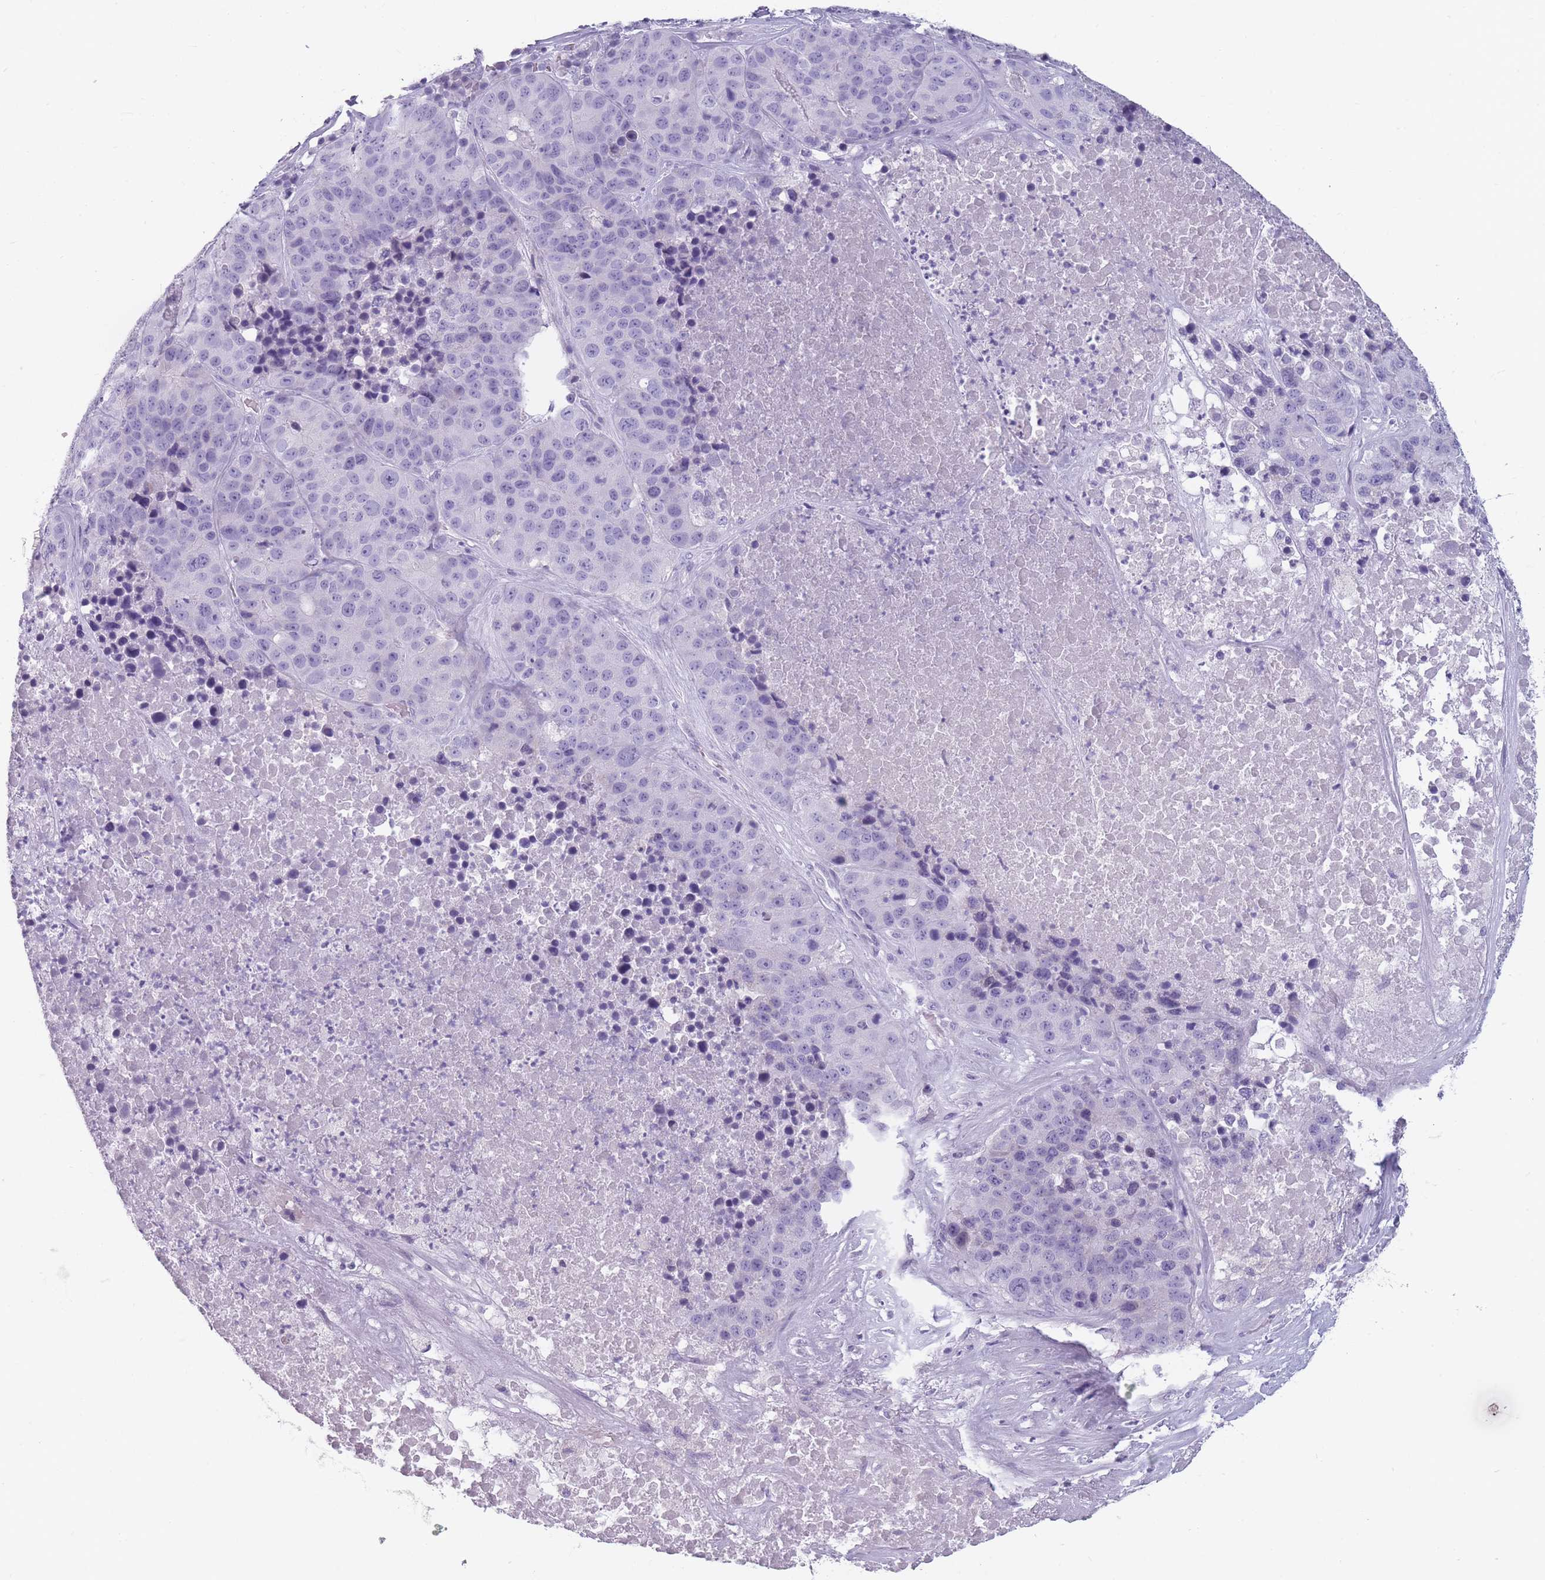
{"staining": {"intensity": "negative", "quantity": "none", "location": "none"}, "tissue": "stomach cancer", "cell_type": "Tumor cells", "image_type": "cancer", "snomed": [{"axis": "morphology", "description": "Adenocarcinoma, NOS"}, {"axis": "topography", "description": "Stomach"}], "caption": "Immunohistochemistry image of stomach cancer stained for a protein (brown), which exhibits no expression in tumor cells.", "gene": "CCNO", "patient": {"sex": "male", "age": 71}}